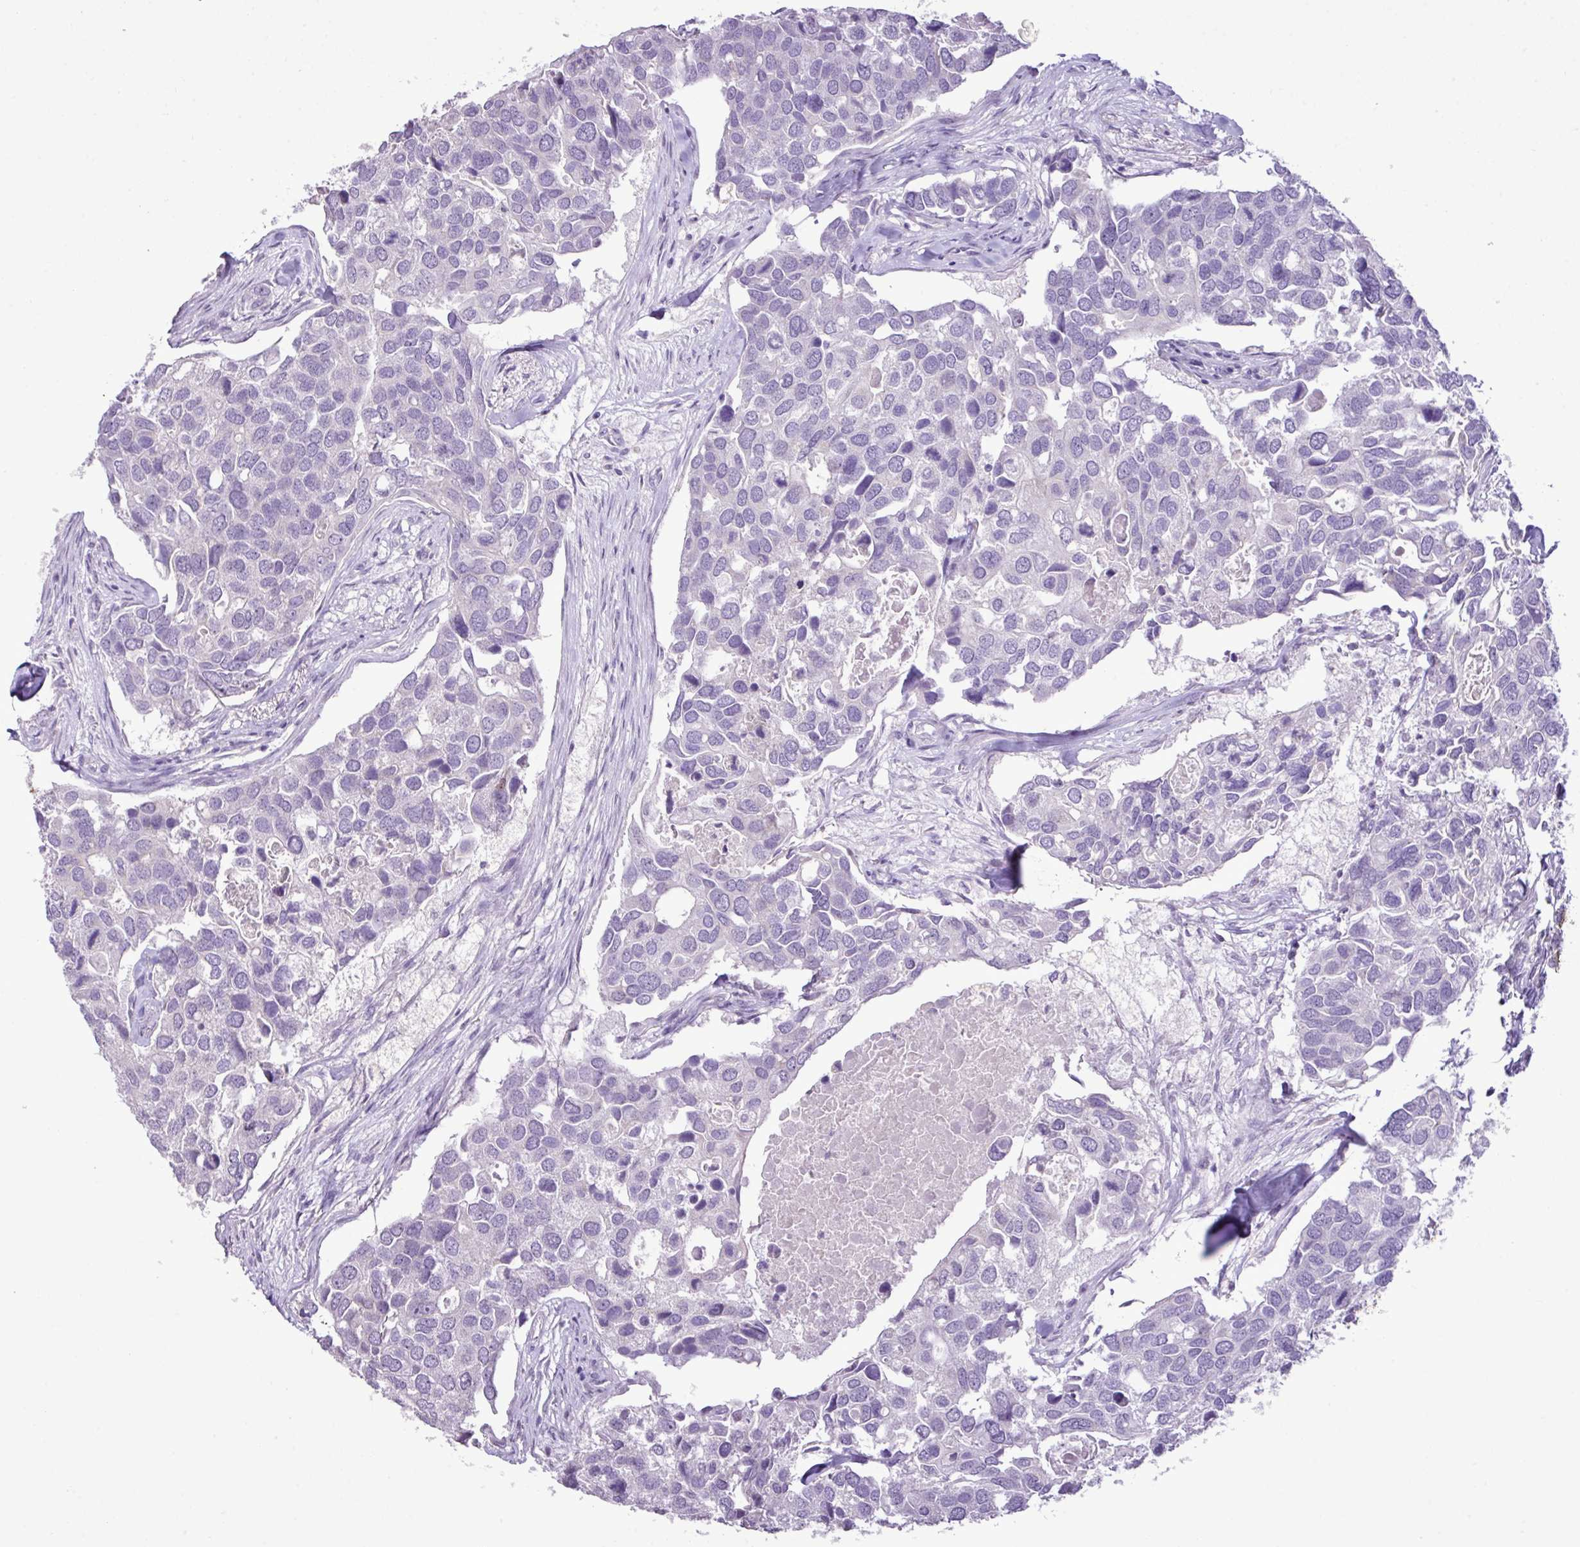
{"staining": {"intensity": "negative", "quantity": "none", "location": "none"}, "tissue": "breast cancer", "cell_type": "Tumor cells", "image_type": "cancer", "snomed": [{"axis": "morphology", "description": "Duct carcinoma"}, {"axis": "topography", "description": "Breast"}], "caption": "Breast cancer (invasive ductal carcinoma) was stained to show a protein in brown. There is no significant expression in tumor cells. (DAB immunohistochemistry with hematoxylin counter stain).", "gene": "ZSCAN5A", "patient": {"sex": "female", "age": 83}}